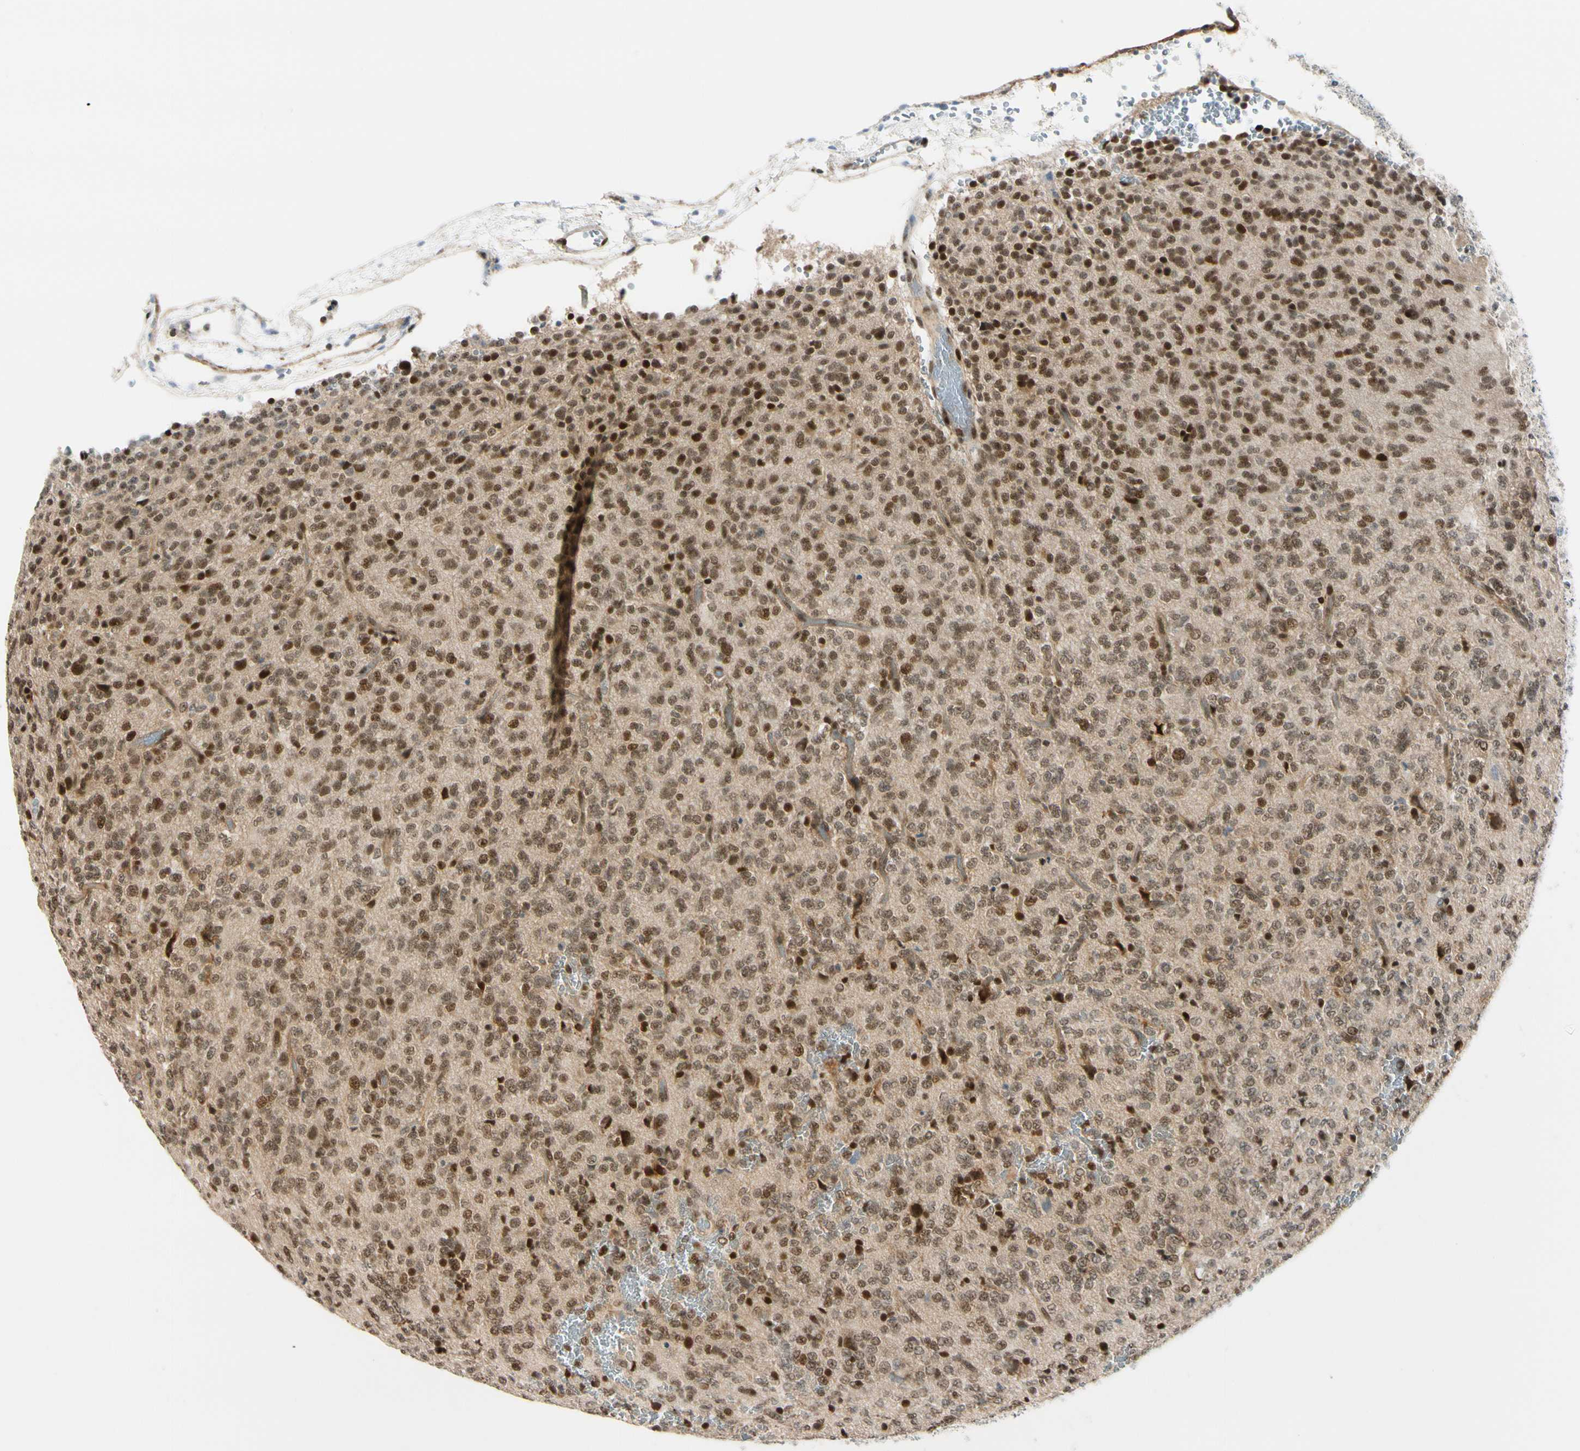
{"staining": {"intensity": "moderate", "quantity": ">75%", "location": "cytoplasmic/membranous,nuclear"}, "tissue": "glioma", "cell_type": "Tumor cells", "image_type": "cancer", "snomed": [{"axis": "morphology", "description": "Glioma, malignant, Low grade"}, {"axis": "topography", "description": "Brain"}], "caption": "Approximately >75% of tumor cells in human glioma show moderate cytoplasmic/membranous and nuclear protein positivity as visualized by brown immunohistochemical staining.", "gene": "DAXX", "patient": {"sex": "male", "age": 38}}